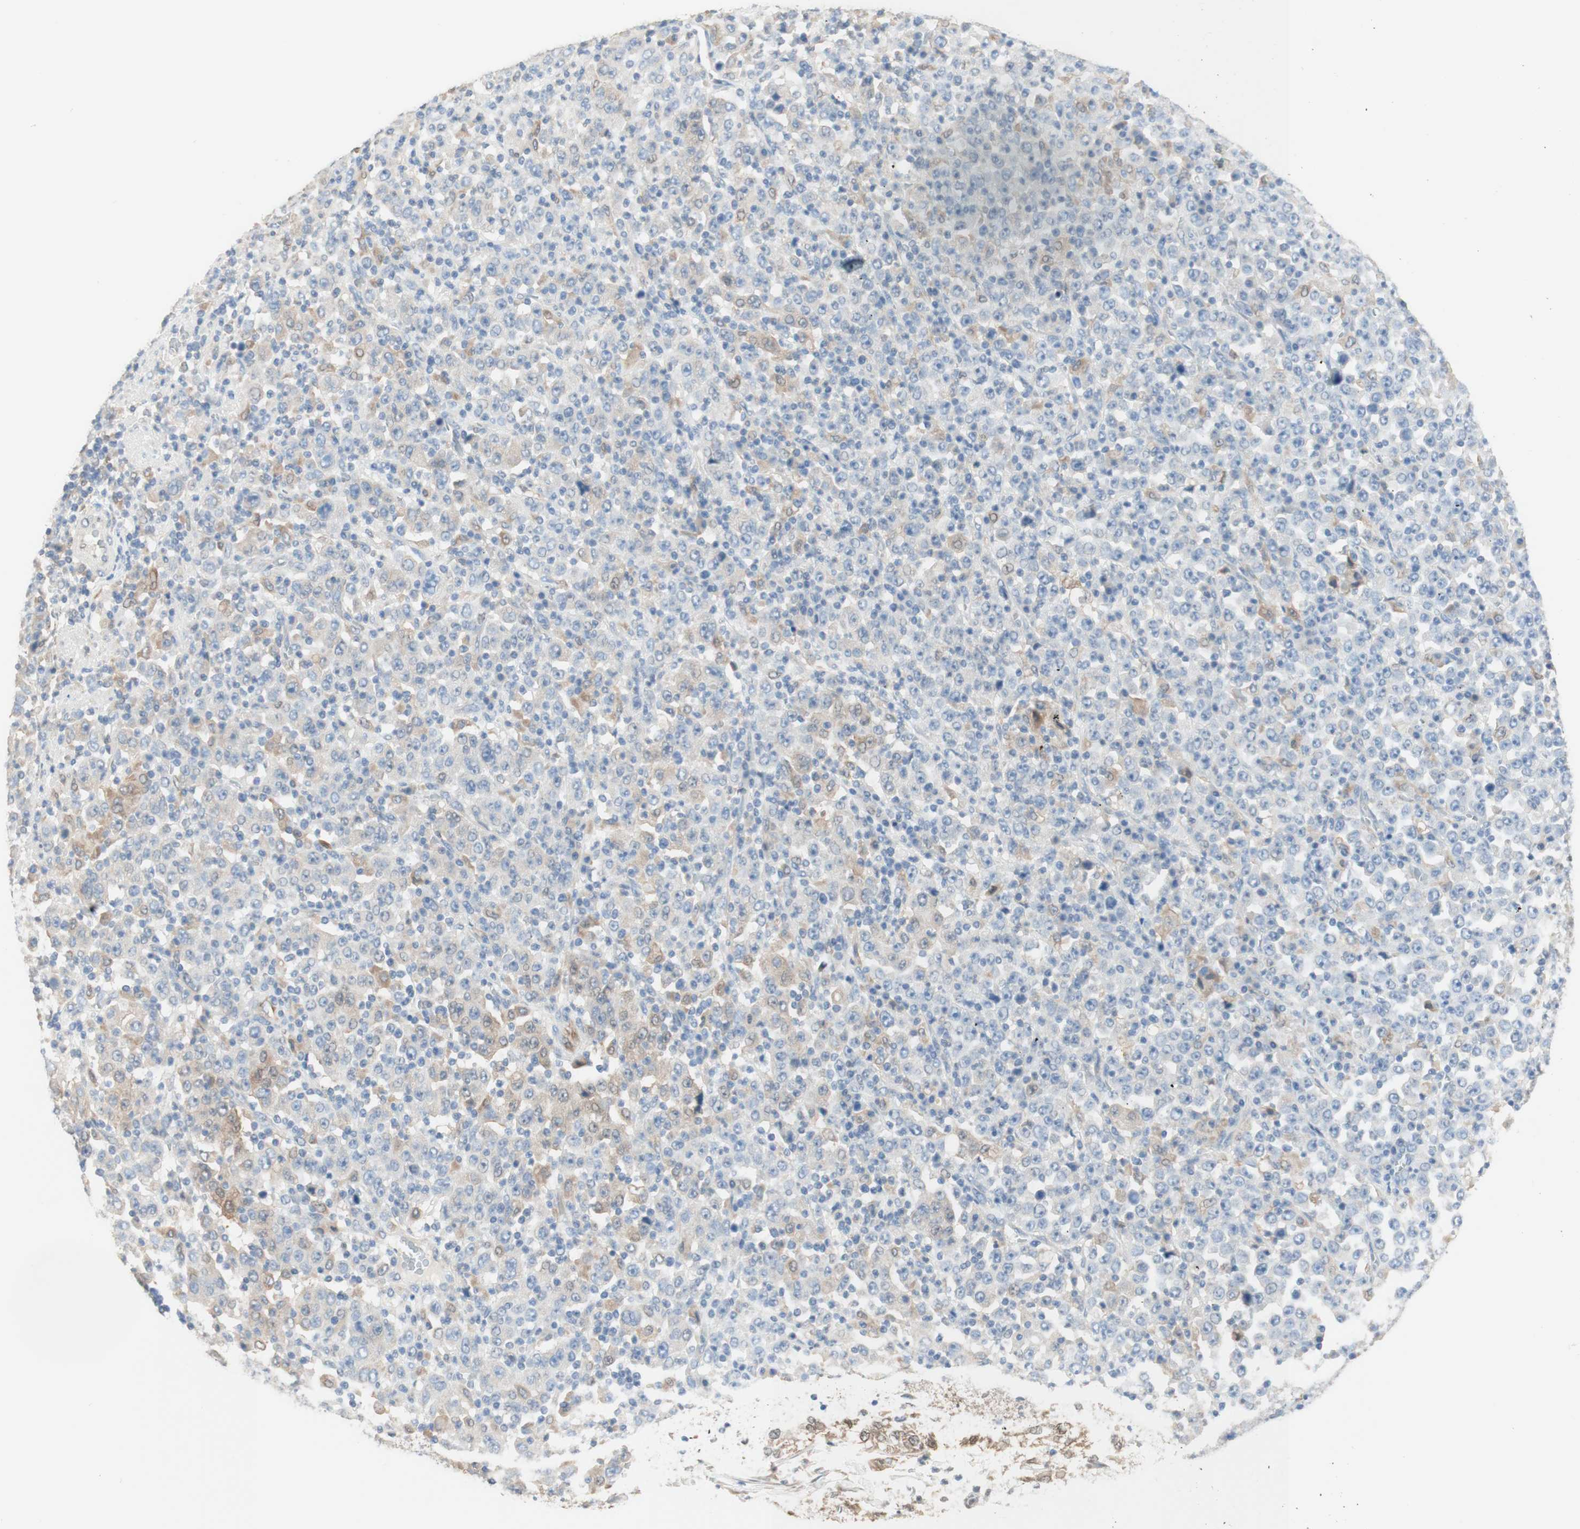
{"staining": {"intensity": "weak", "quantity": "<25%", "location": "cytoplasmic/membranous"}, "tissue": "stomach cancer", "cell_type": "Tumor cells", "image_type": "cancer", "snomed": [{"axis": "morphology", "description": "Normal tissue, NOS"}, {"axis": "morphology", "description": "Adenocarcinoma, NOS"}, {"axis": "topography", "description": "Stomach, upper"}, {"axis": "topography", "description": "Stomach"}], "caption": "Image shows no significant protein staining in tumor cells of adenocarcinoma (stomach). (IHC, brightfield microscopy, high magnification).", "gene": "COMT", "patient": {"sex": "male", "age": 59}}